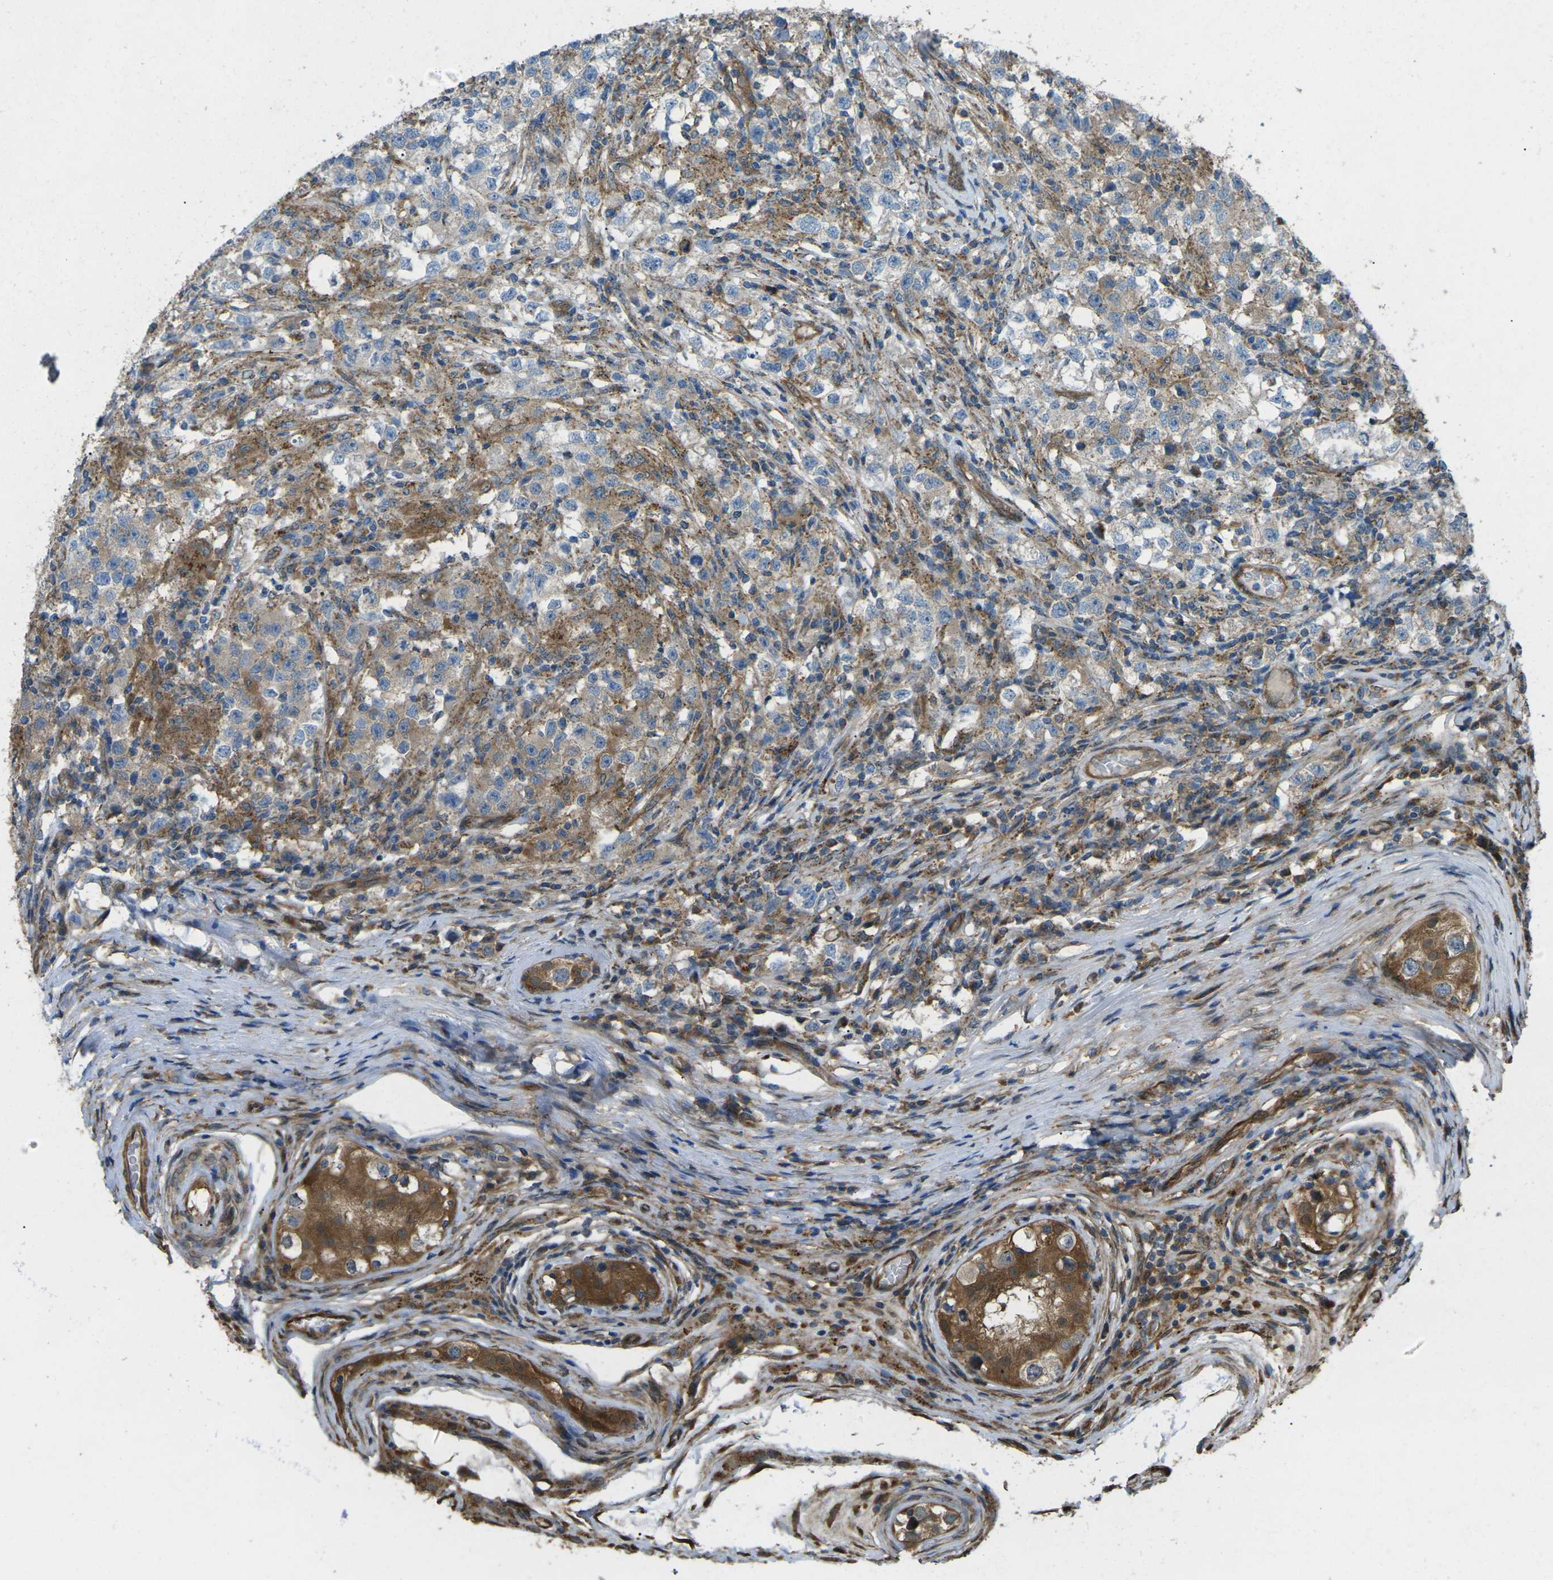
{"staining": {"intensity": "moderate", "quantity": ">75%", "location": "cytoplasmic/membranous"}, "tissue": "testis cancer", "cell_type": "Tumor cells", "image_type": "cancer", "snomed": [{"axis": "morphology", "description": "Carcinoma, Embryonal, NOS"}, {"axis": "topography", "description": "Testis"}], "caption": "Moderate cytoplasmic/membranous positivity is seen in about >75% of tumor cells in testis embryonal carcinoma.", "gene": "CHMP3", "patient": {"sex": "male", "age": 21}}